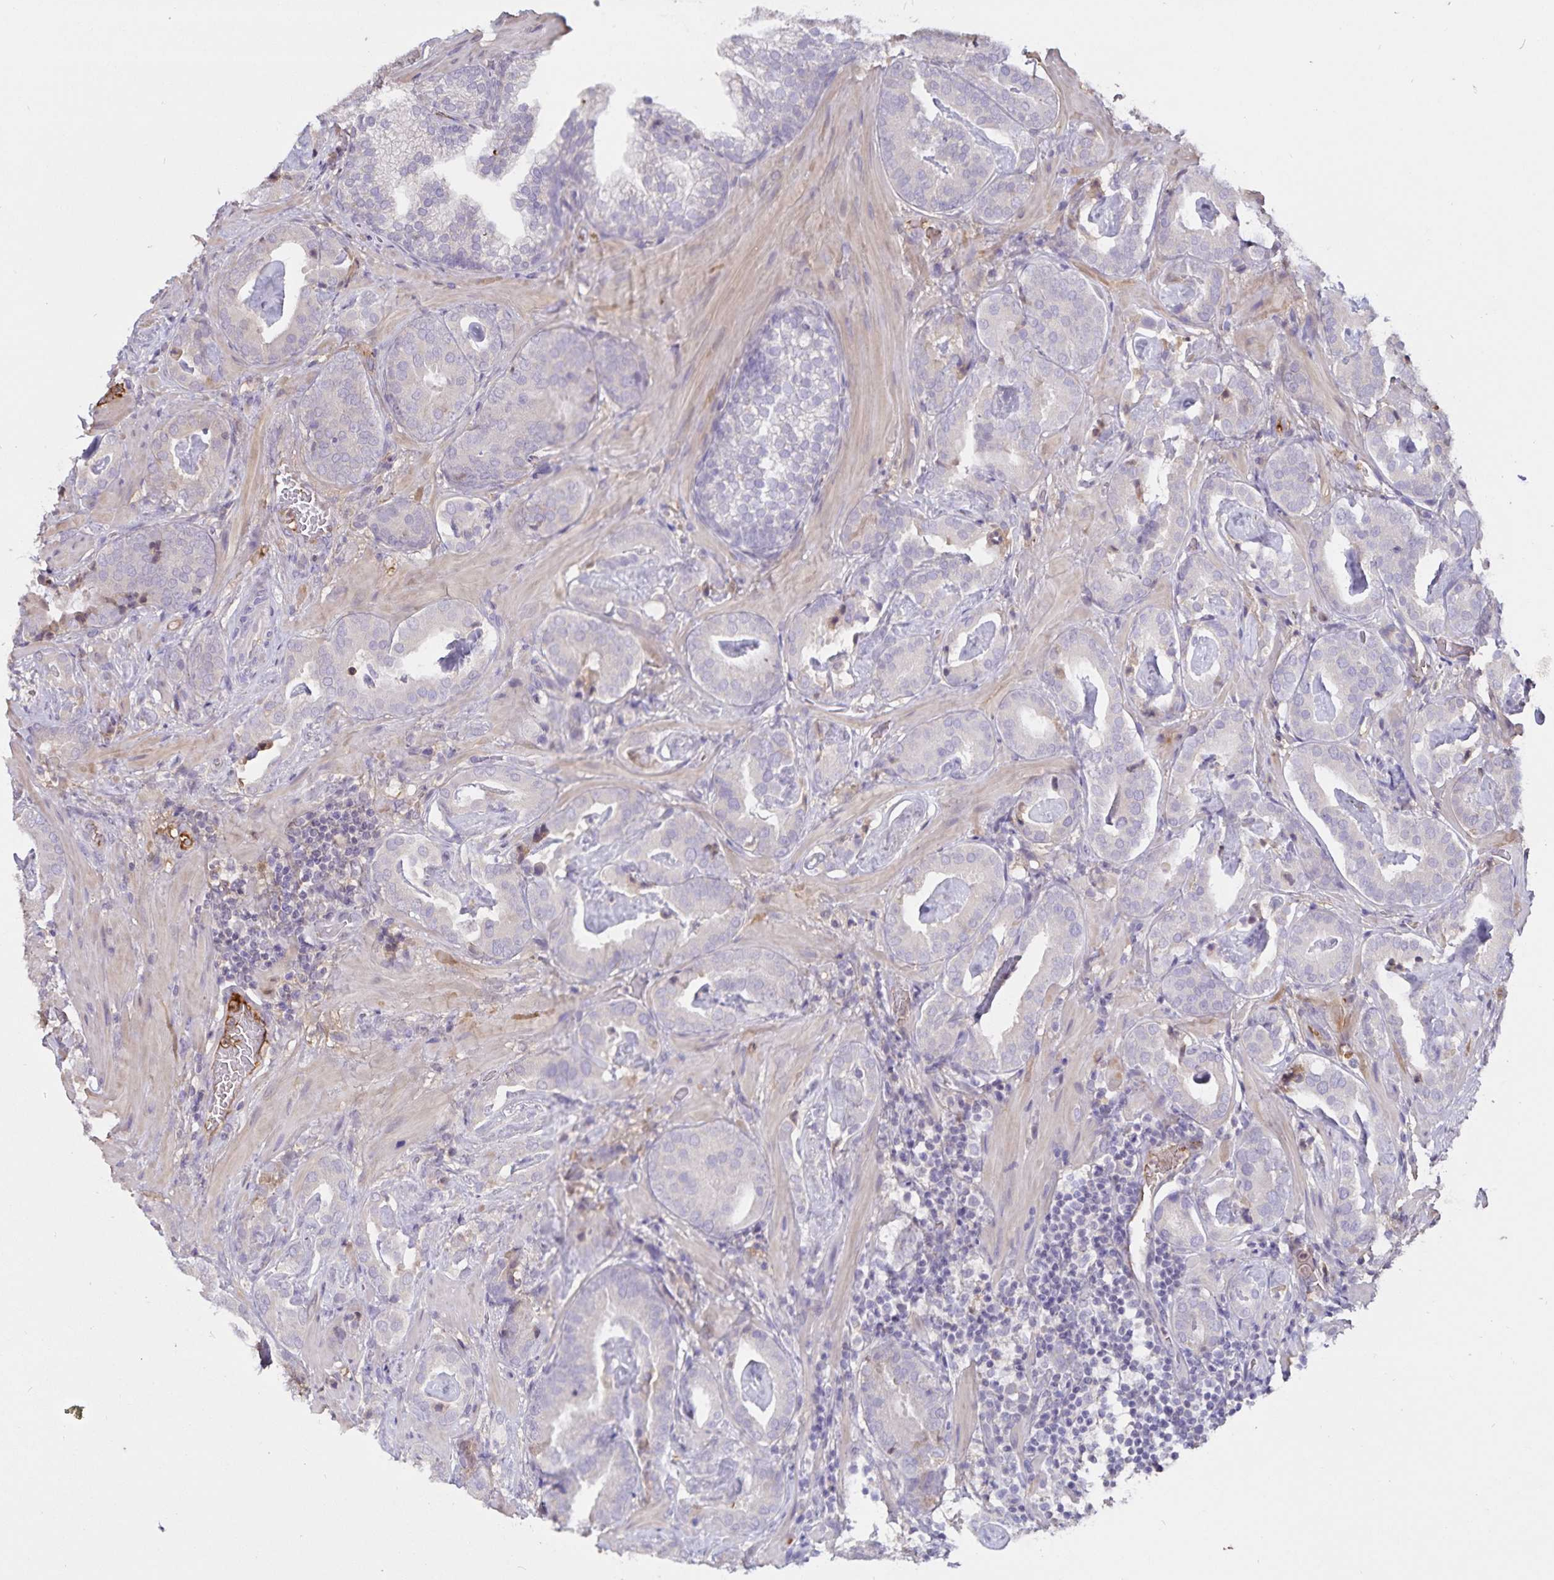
{"staining": {"intensity": "negative", "quantity": "none", "location": "none"}, "tissue": "prostate cancer", "cell_type": "Tumor cells", "image_type": "cancer", "snomed": [{"axis": "morphology", "description": "Adenocarcinoma, Low grade"}, {"axis": "topography", "description": "Prostate"}], "caption": "The image shows no significant staining in tumor cells of adenocarcinoma (low-grade) (prostate).", "gene": "FGG", "patient": {"sex": "male", "age": 62}}